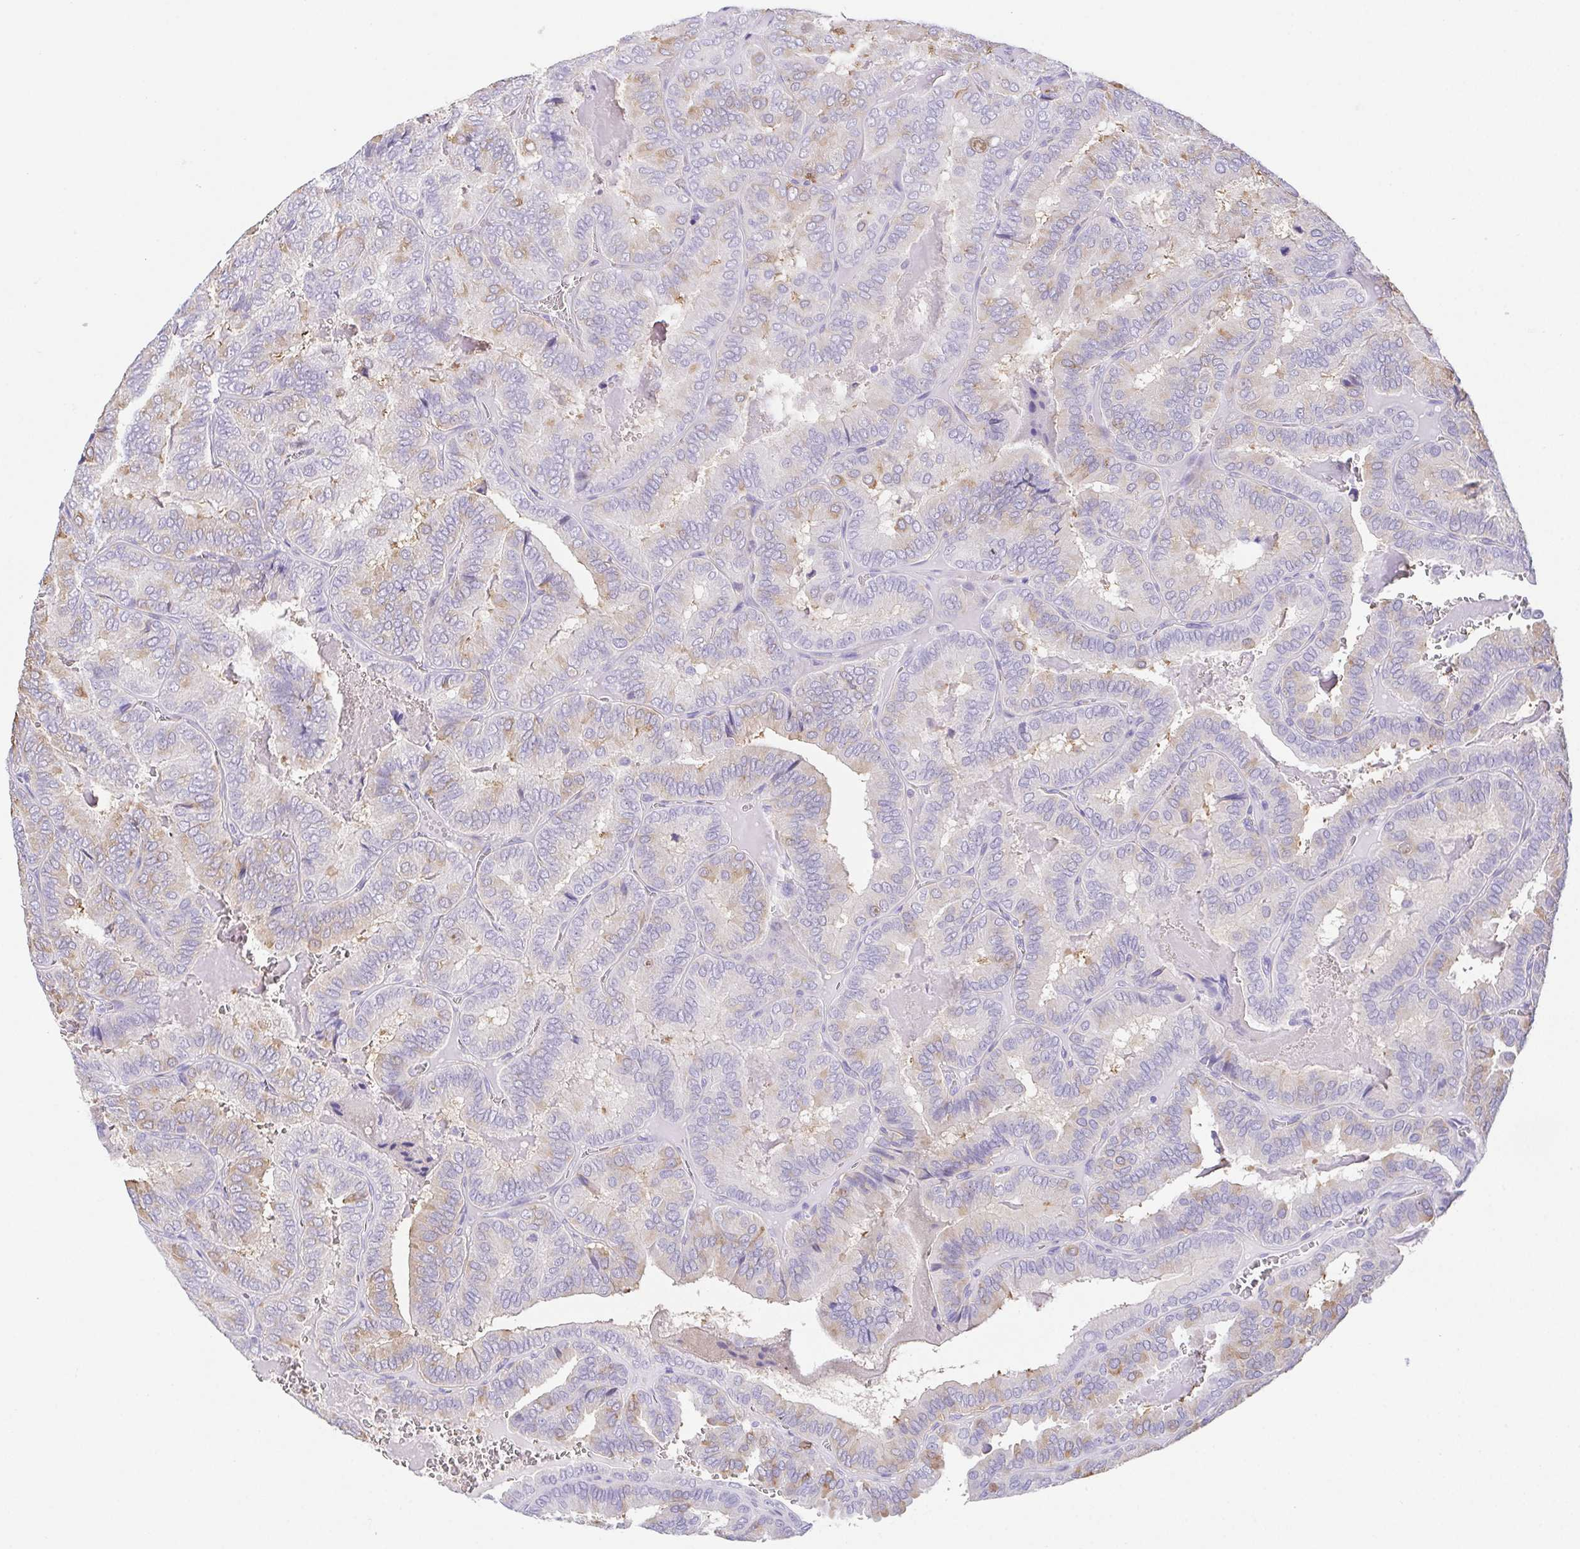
{"staining": {"intensity": "weak", "quantity": "<25%", "location": "cytoplasmic/membranous"}, "tissue": "thyroid cancer", "cell_type": "Tumor cells", "image_type": "cancer", "snomed": [{"axis": "morphology", "description": "Papillary adenocarcinoma, NOS"}, {"axis": "topography", "description": "Thyroid gland"}], "caption": "There is no significant staining in tumor cells of thyroid papillary adenocarcinoma.", "gene": "HAPLN2", "patient": {"sex": "female", "age": 75}}